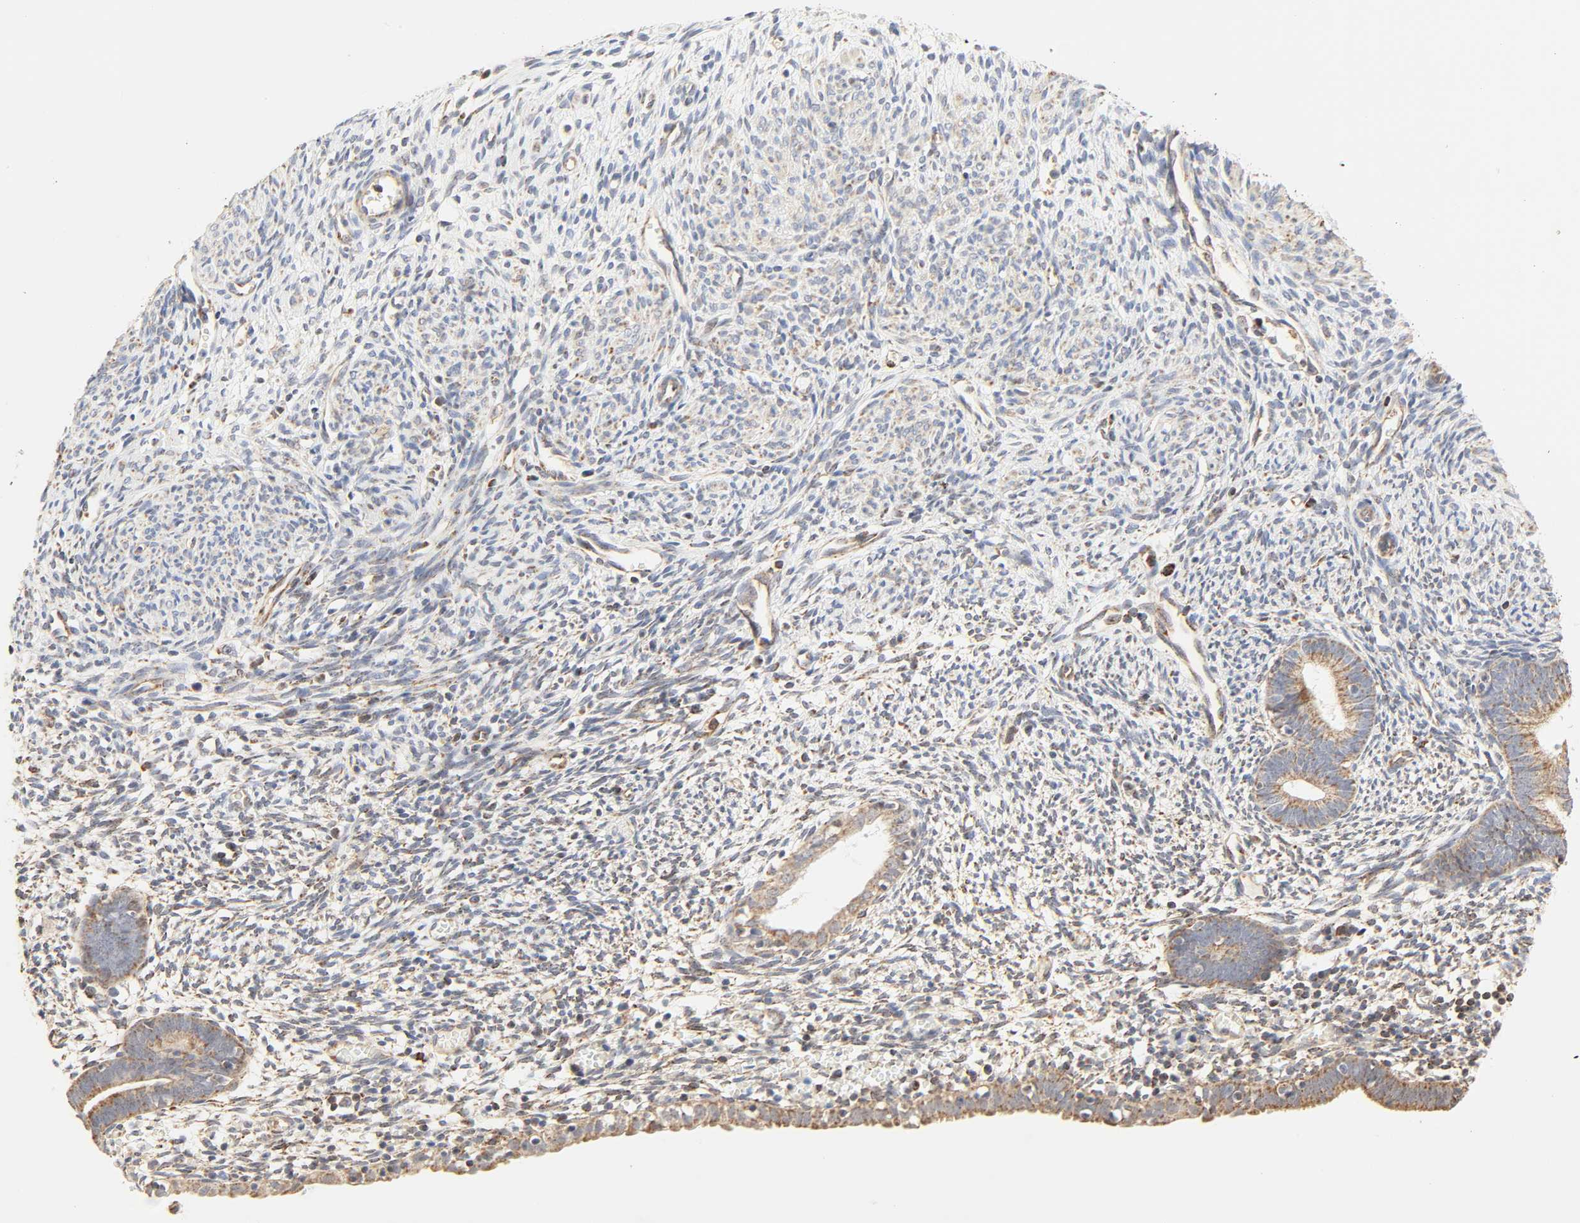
{"staining": {"intensity": "moderate", "quantity": "25%-75%", "location": "cytoplasmic/membranous"}, "tissue": "endometrium", "cell_type": "Cells in endometrial stroma", "image_type": "normal", "snomed": [{"axis": "morphology", "description": "Normal tissue, NOS"}, {"axis": "morphology", "description": "Atrophy, NOS"}, {"axis": "topography", "description": "Uterus"}, {"axis": "topography", "description": "Endometrium"}], "caption": "This photomicrograph exhibits unremarkable endometrium stained with IHC to label a protein in brown. The cytoplasmic/membranous of cells in endometrial stroma show moderate positivity for the protein. Nuclei are counter-stained blue.", "gene": "ZMAT5", "patient": {"sex": "female", "age": 68}}